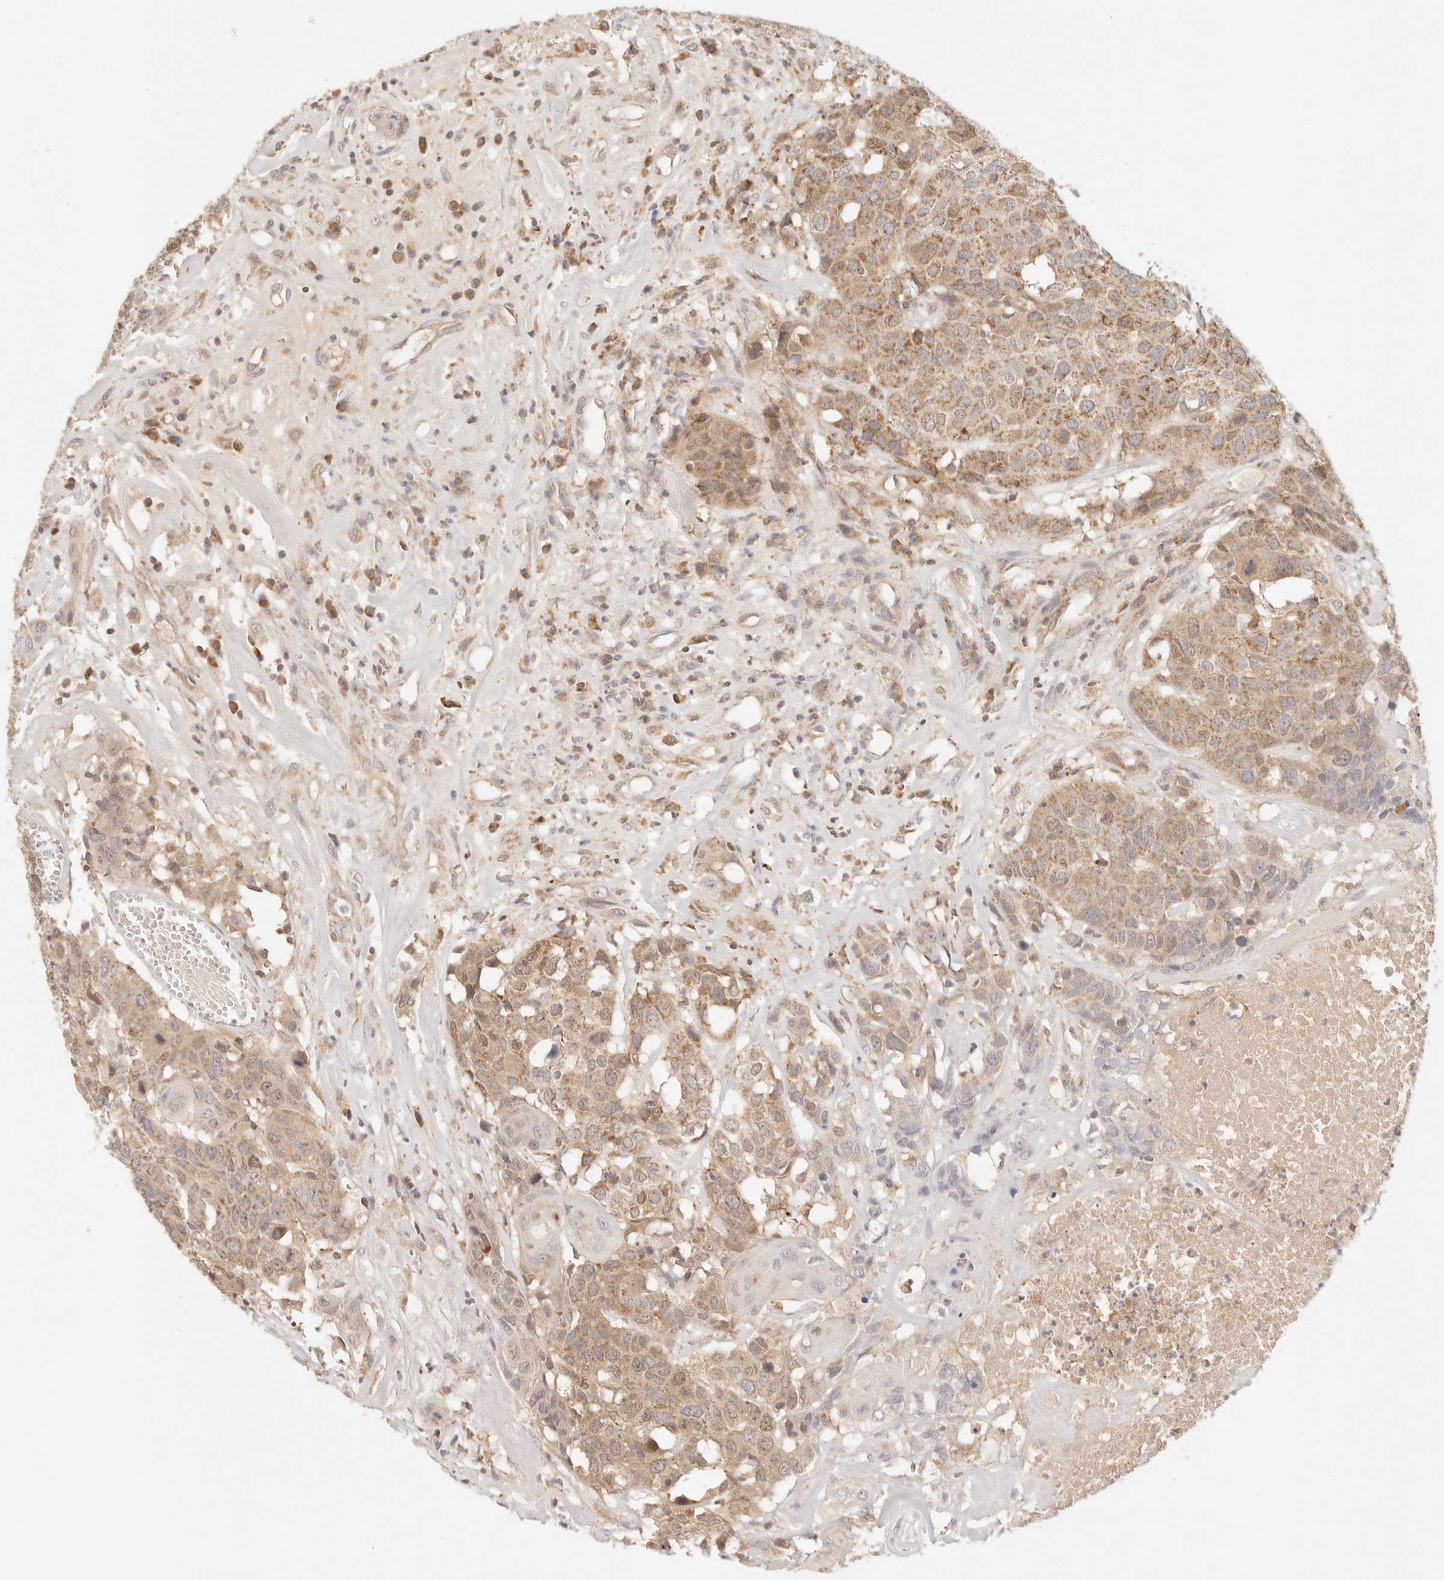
{"staining": {"intensity": "moderate", "quantity": ">75%", "location": "cytoplasmic/membranous"}, "tissue": "head and neck cancer", "cell_type": "Tumor cells", "image_type": "cancer", "snomed": [{"axis": "morphology", "description": "Squamous cell carcinoma, NOS"}, {"axis": "topography", "description": "Head-Neck"}], "caption": "Head and neck cancer stained for a protein (brown) reveals moderate cytoplasmic/membranous positive expression in approximately >75% of tumor cells.", "gene": "COA6", "patient": {"sex": "male", "age": 66}}